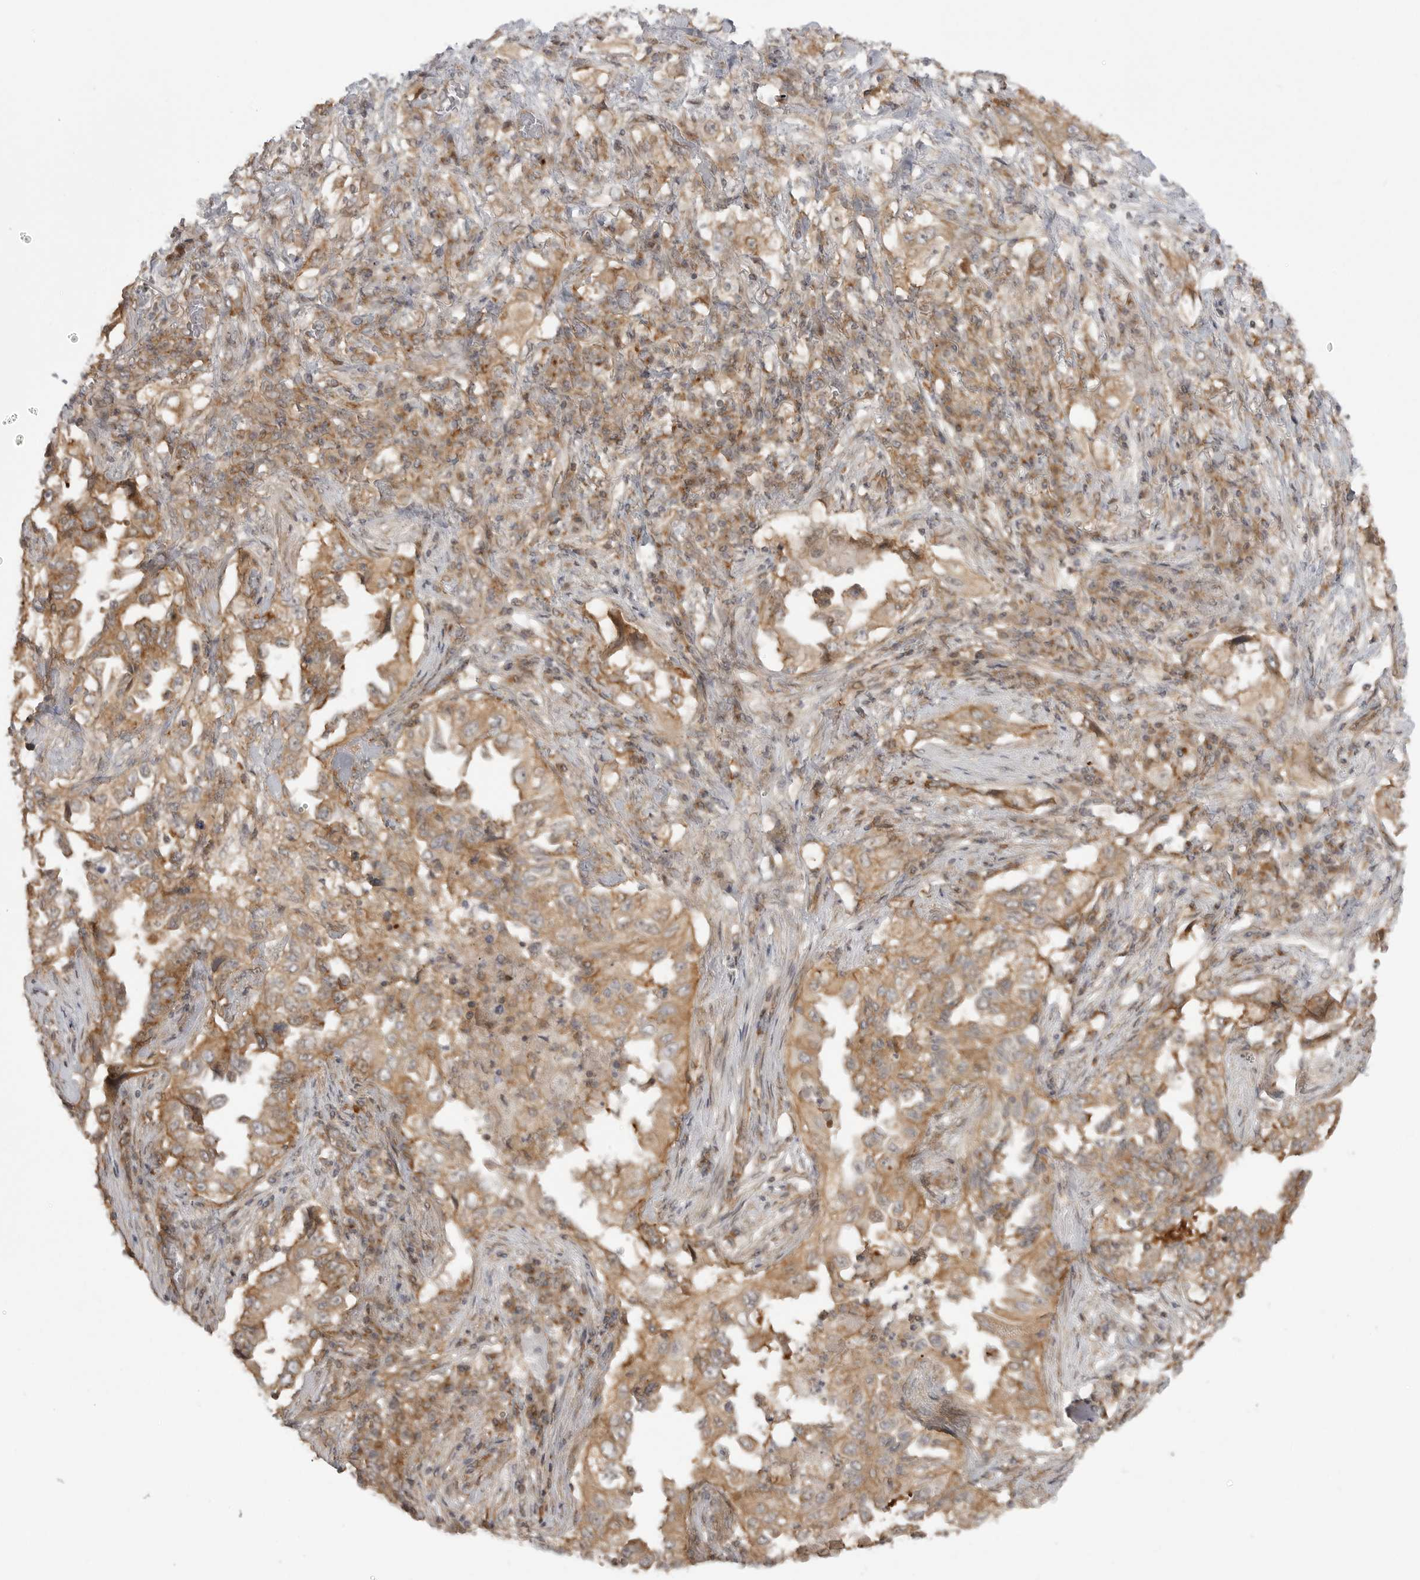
{"staining": {"intensity": "moderate", "quantity": ">75%", "location": "cytoplasmic/membranous"}, "tissue": "lung cancer", "cell_type": "Tumor cells", "image_type": "cancer", "snomed": [{"axis": "morphology", "description": "Adenocarcinoma, NOS"}, {"axis": "topography", "description": "Lung"}], "caption": "Moderate cytoplasmic/membranous staining for a protein is present in approximately >75% of tumor cells of lung cancer (adenocarcinoma) using immunohistochemistry (IHC).", "gene": "FAT3", "patient": {"sex": "female", "age": 51}}